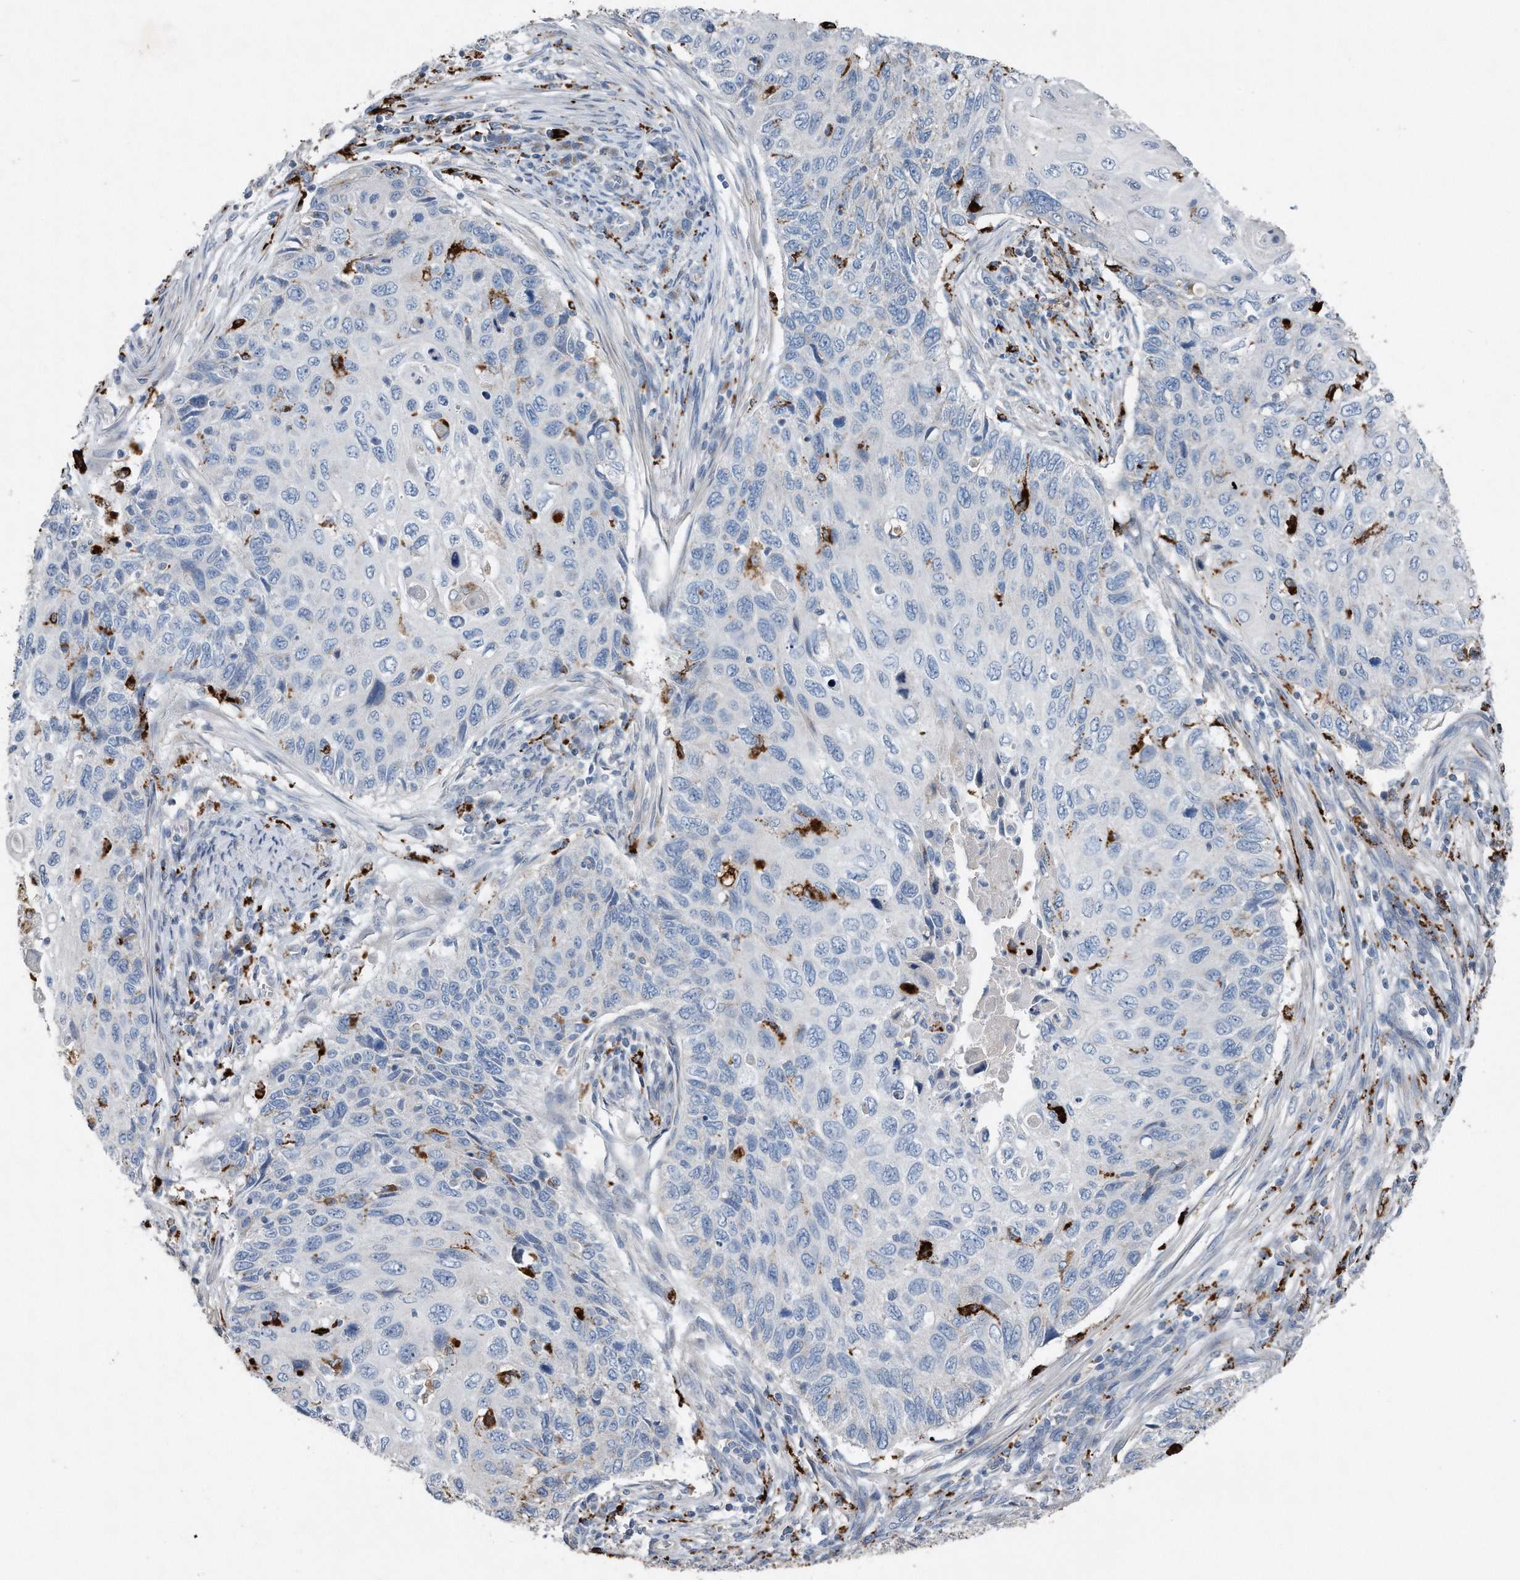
{"staining": {"intensity": "negative", "quantity": "none", "location": "none"}, "tissue": "cervical cancer", "cell_type": "Tumor cells", "image_type": "cancer", "snomed": [{"axis": "morphology", "description": "Squamous cell carcinoma, NOS"}, {"axis": "topography", "description": "Cervix"}], "caption": "An immunohistochemistry micrograph of cervical cancer (squamous cell carcinoma) is shown. There is no staining in tumor cells of cervical cancer (squamous cell carcinoma). Nuclei are stained in blue.", "gene": "ZNF772", "patient": {"sex": "female", "age": 70}}